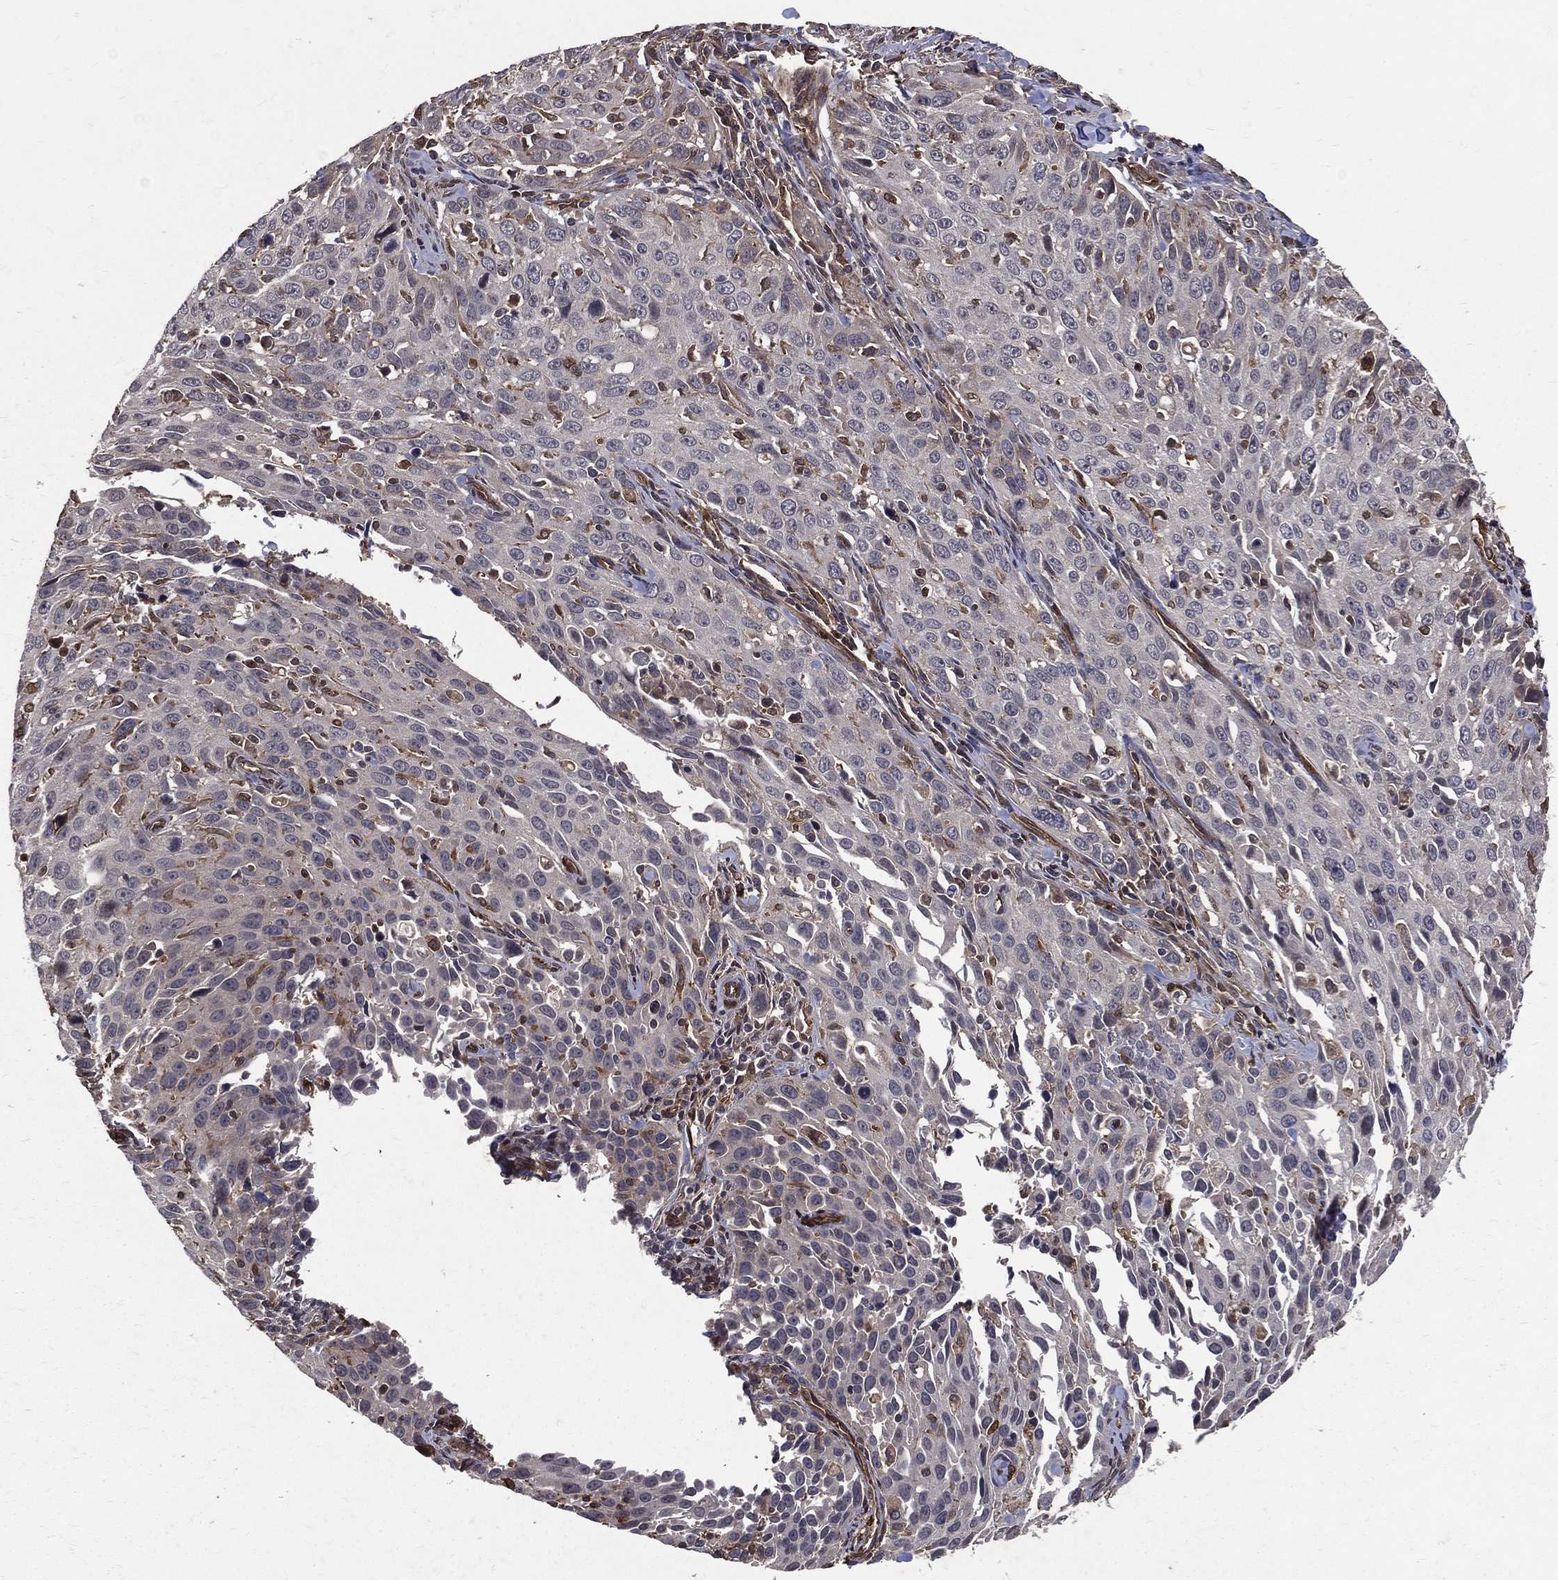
{"staining": {"intensity": "negative", "quantity": "none", "location": "none"}, "tissue": "cervical cancer", "cell_type": "Tumor cells", "image_type": "cancer", "snomed": [{"axis": "morphology", "description": "Squamous cell carcinoma, NOS"}, {"axis": "topography", "description": "Cervix"}], "caption": "Cervical cancer was stained to show a protein in brown. There is no significant positivity in tumor cells. The staining was performed using DAB (3,3'-diaminobenzidine) to visualize the protein expression in brown, while the nuclei were stained in blue with hematoxylin (Magnification: 20x).", "gene": "DPYSL2", "patient": {"sex": "female", "age": 26}}